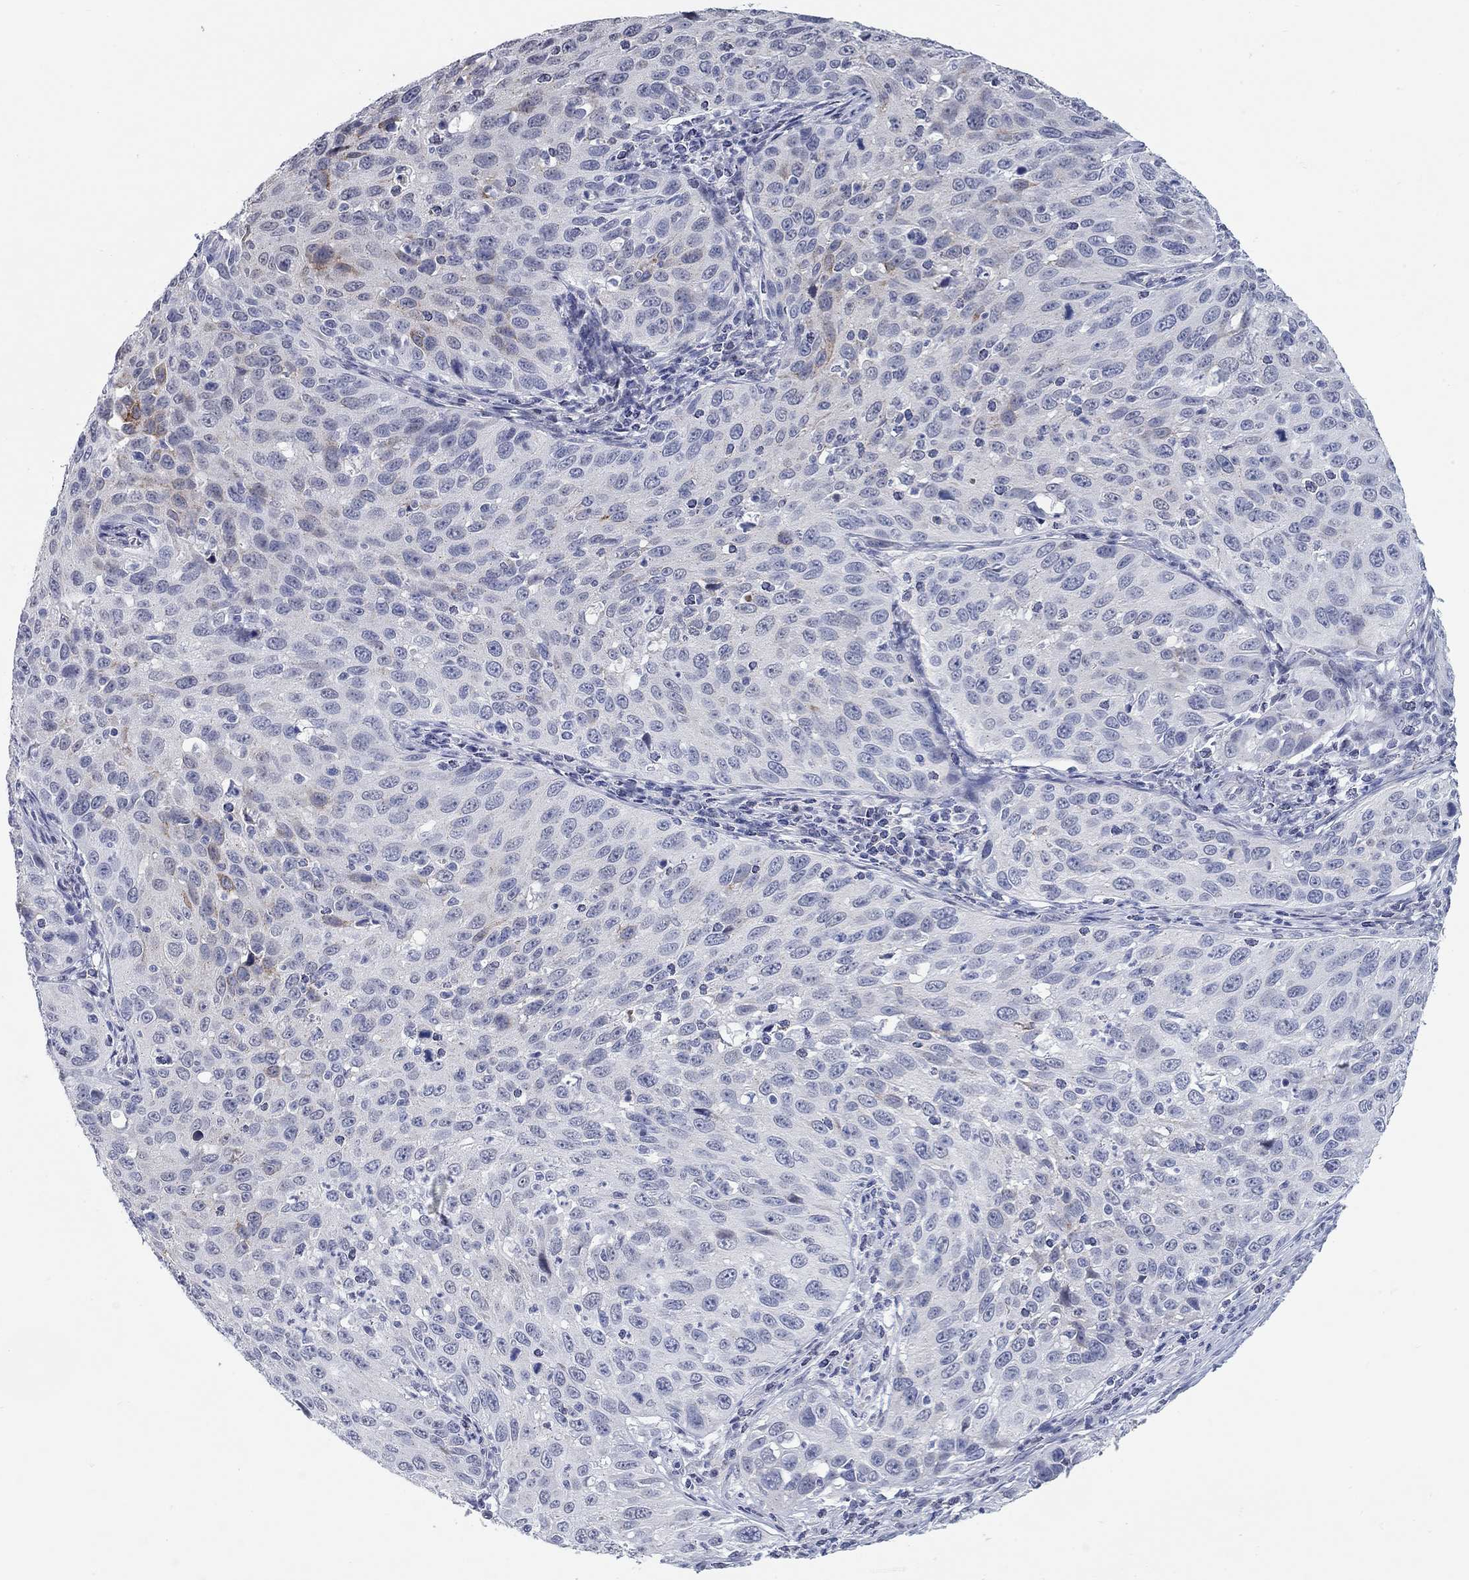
{"staining": {"intensity": "moderate", "quantity": "<25%", "location": "cytoplasmic/membranous"}, "tissue": "cervical cancer", "cell_type": "Tumor cells", "image_type": "cancer", "snomed": [{"axis": "morphology", "description": "Squamous cell carcinoma, NOS"}, {"axis": "topography", "description": "Cervix"}], "caption": "Human cervical squamous cell carcinoma stained with a brown dye demonstrates moderate cytoplasmic/membranous positive staining in approximately <25% of tumor cells.", "gene": "WASF3", "patient": {"sex": "female", "age": 26}}